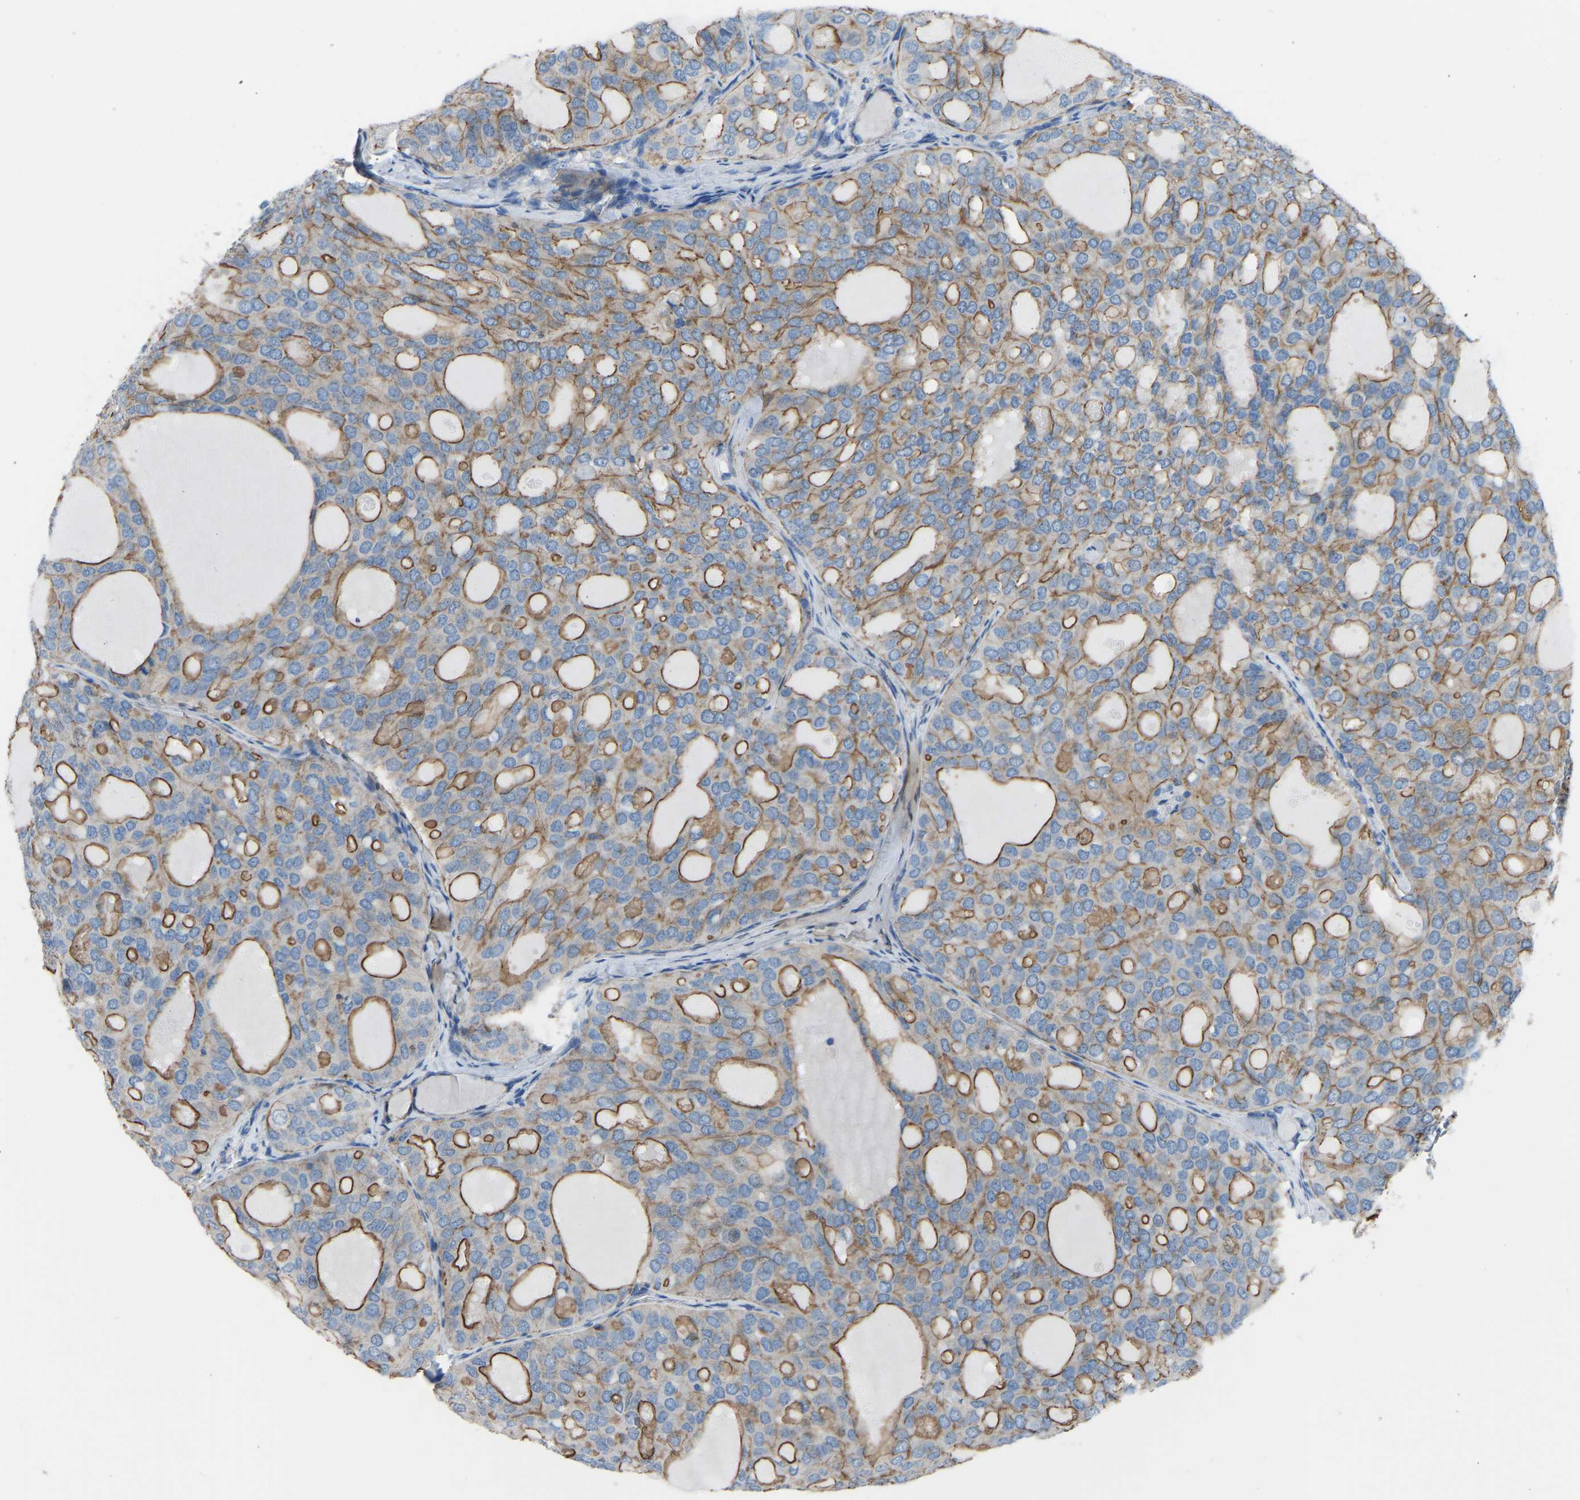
{"staining": {"intensity": "moderate", "quantity": ">75%", "location": "cytoplasmic/membranous"}, "tissue": "thyroid cancer", "cell_type": "Tumor cells", "image_type": "cancer", "snomed": [{"axis": "morphology", "description": "Follicular adenoma carcinoma, NOS"}, {"axis": "topography", "description": "Thyroid gland"}], "caption": "Immunohistochemical staining of follicular adenoma carcinoma (thyroid) reveals medium levels of moderate cytoplasmic/membranous protein staining in approximately >75% of tumor cells. The staining was performed using DAB to visualize the protein expression in brown, while the nuclei were stained in blue with hematoxylin (Magnification: 20x).", "gene": "MYH10", "patient": {"sex": "male", "age": 75}}